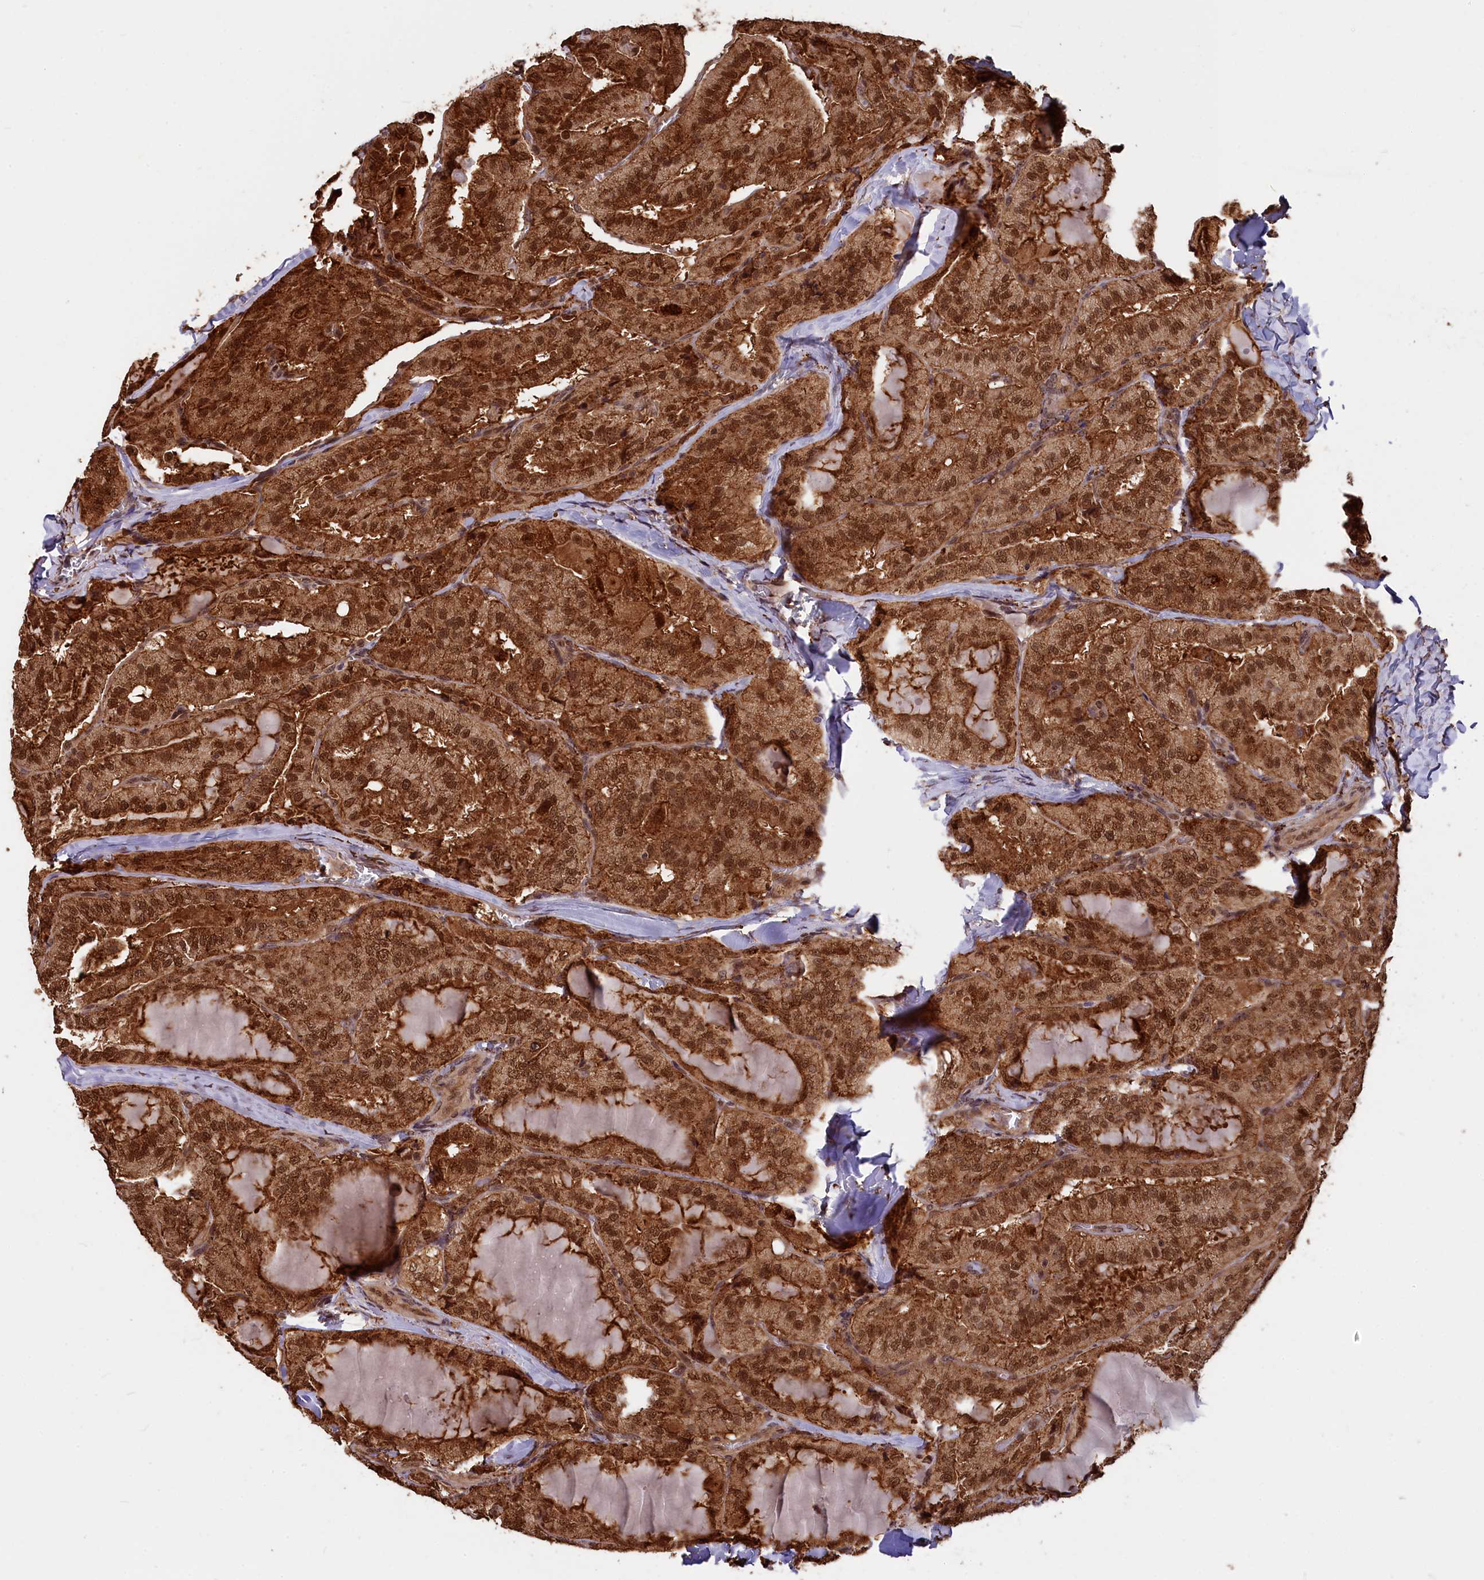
{"staining": {"intensity": "strong", "quantity": ">75%", "location": "cytoplasmic/membranous,nuclear"}, "tissue": "thyroid cancer", "cell_type": "Tumor cells", "image_type": "cancer", "snomed": [{"axis": "morphology", "description": "Normal tissue, NOS"}, {"axis": "morphology", "description": "Papillary adenocarcinoma, NOS"}, {"axis": "topography", "description": "Thyroid gland"}], "caption": "The image demonstrates immunohistochemical staining of thyroid papillary adenocarcinoma. There is strong cytoplasmic/membranous and nuclear staining is identified in about >75% of tumor cells.", "gene": "ADRM1", "patient": {"sex": "female", "age": 59}}